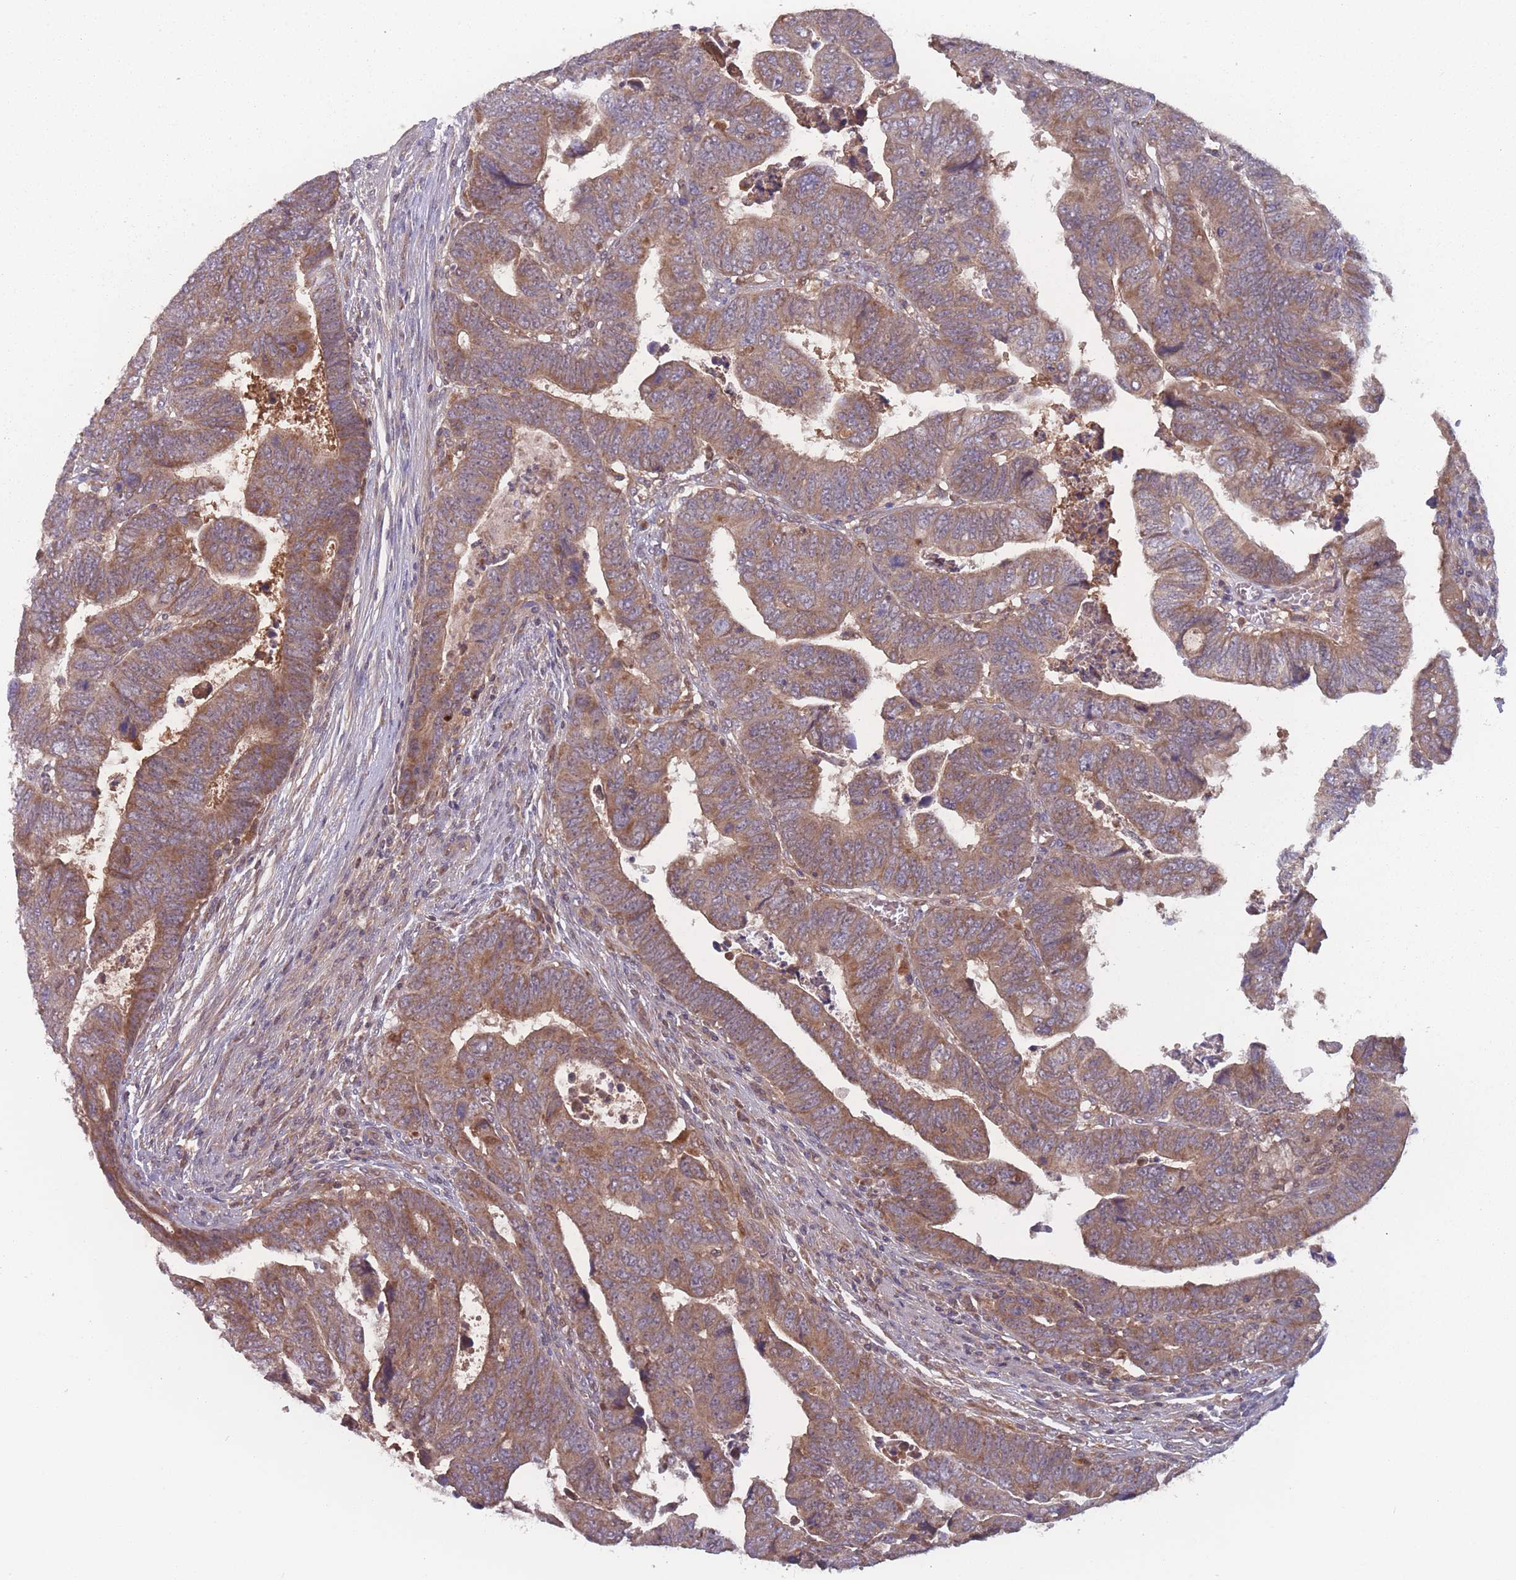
{"staining": {"intensity": "moderate", "quantity": ">75%", "location": "cytoplasmic/membranous"}, "tissue": "colorectal cancer", "cell_type": "Tumor cells", "image_type": "cancer", "snomed": [{"axis": "morphology", "description": "Normal tissue, NOS"}, {"axis": "morphology", "description": "Adenocarcinoma, NOS"}, {"axis": "topography", "description": "Rectum"}], "caption": "Human colorectal cancer stained with a protein marker exhibits moderate staining in tumor cells.", "gene": "ATP5MG", "patient": {"sex": "female", "age": 65}}